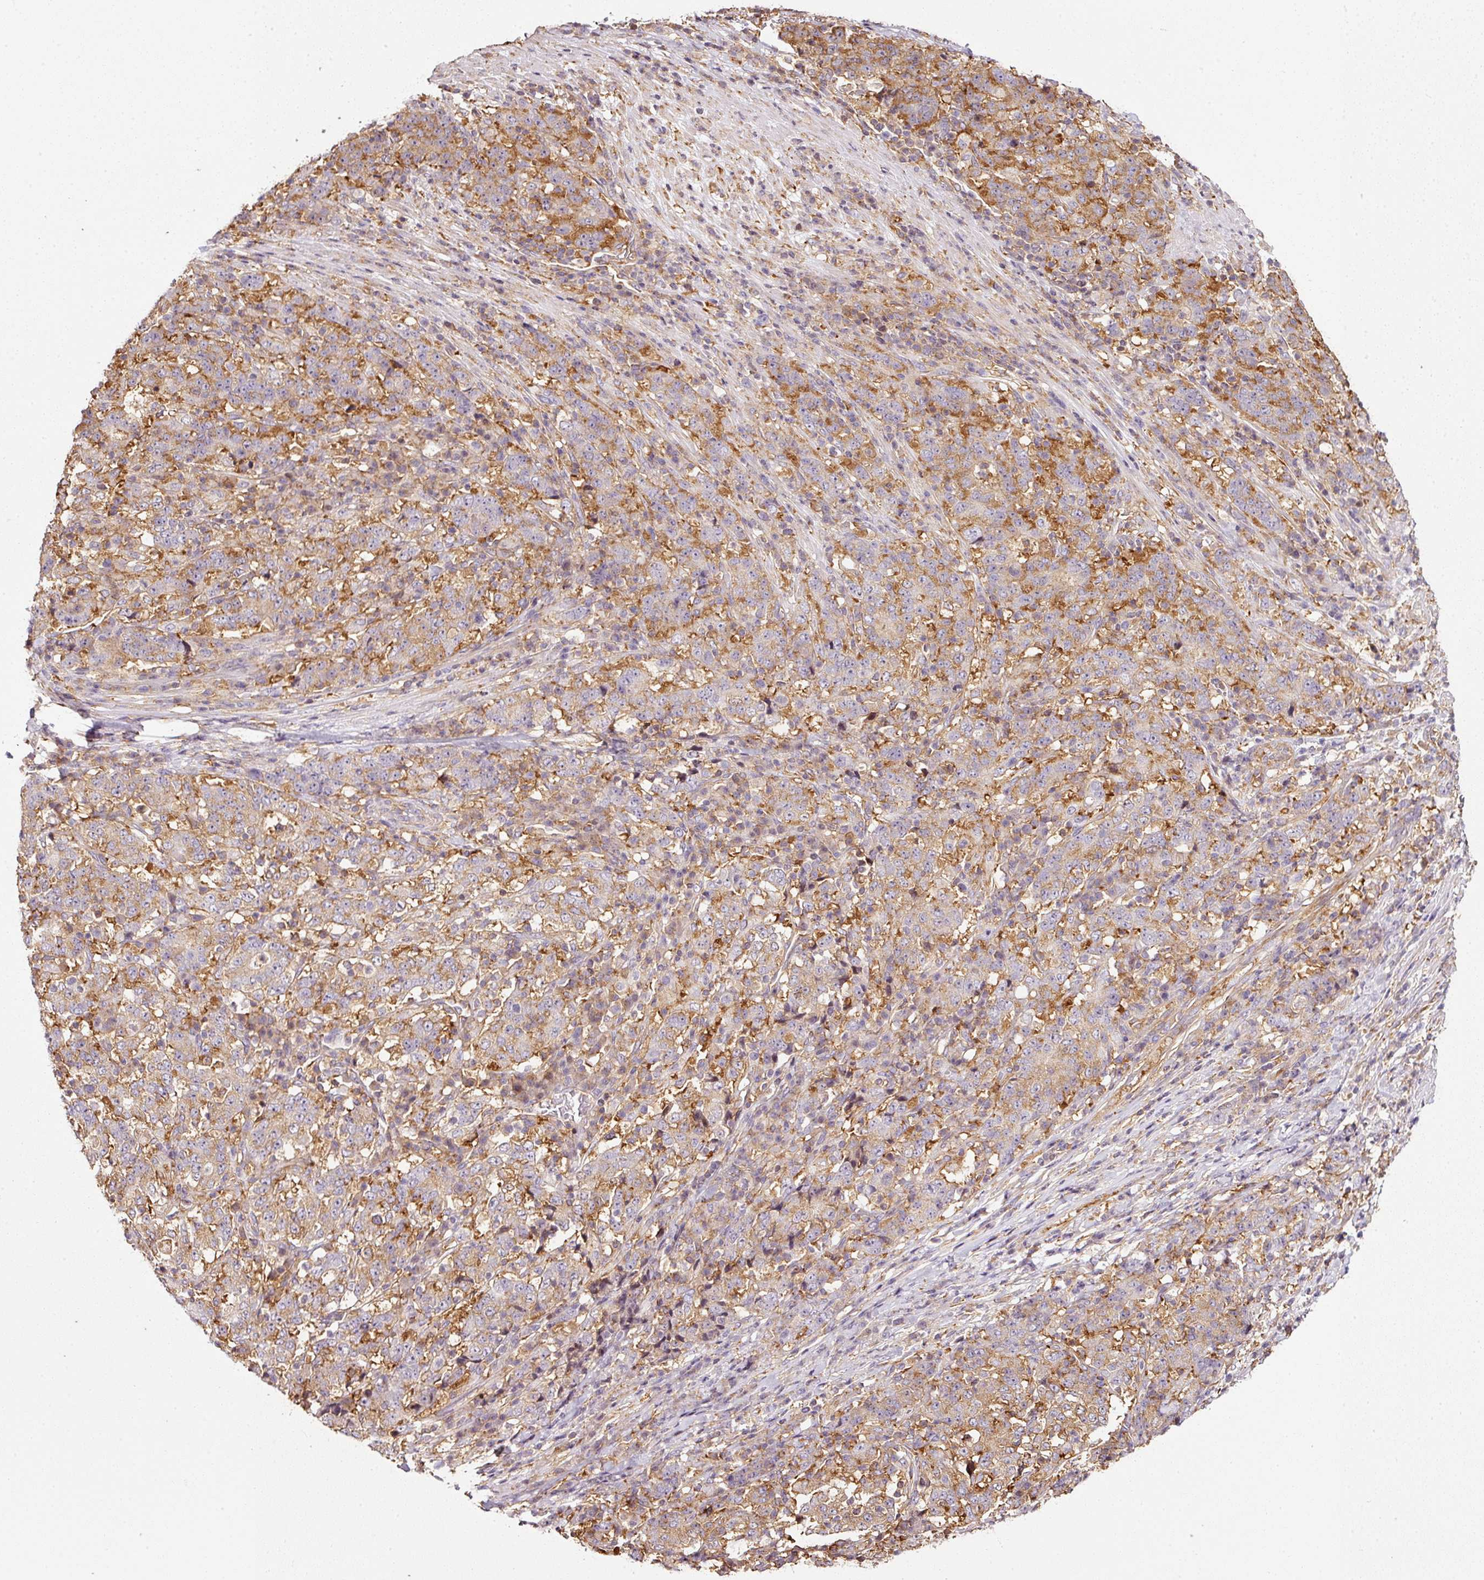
{"staining": {"intensity": "moderate", "quantity": ">75%", "location": "cytoplasmic/membranous"}, "tissue": "stomach cancer", "cell_type": "Tumor cells", "image_type": "cancer", "snomed": [{"axis": "morphology", "description": "Adenocarcinoma, NOS"}, {"axis": "topography", "description": "Stomach"}], "caption": "IHC staining of adenocarcinoma (stomach), which demonstrates medium levels of moderate cytoplasmic/membranous positivity in approximately >75% of tumor cells indicating moderate cytoplasmic/membranous protein expression. The staining was performed using DAB (brown) for protein detection and nuclei were counterstained in hematoxylin (blue).", "gene": "SCNM1", "patient": {"sex": "male", "age": 59}}